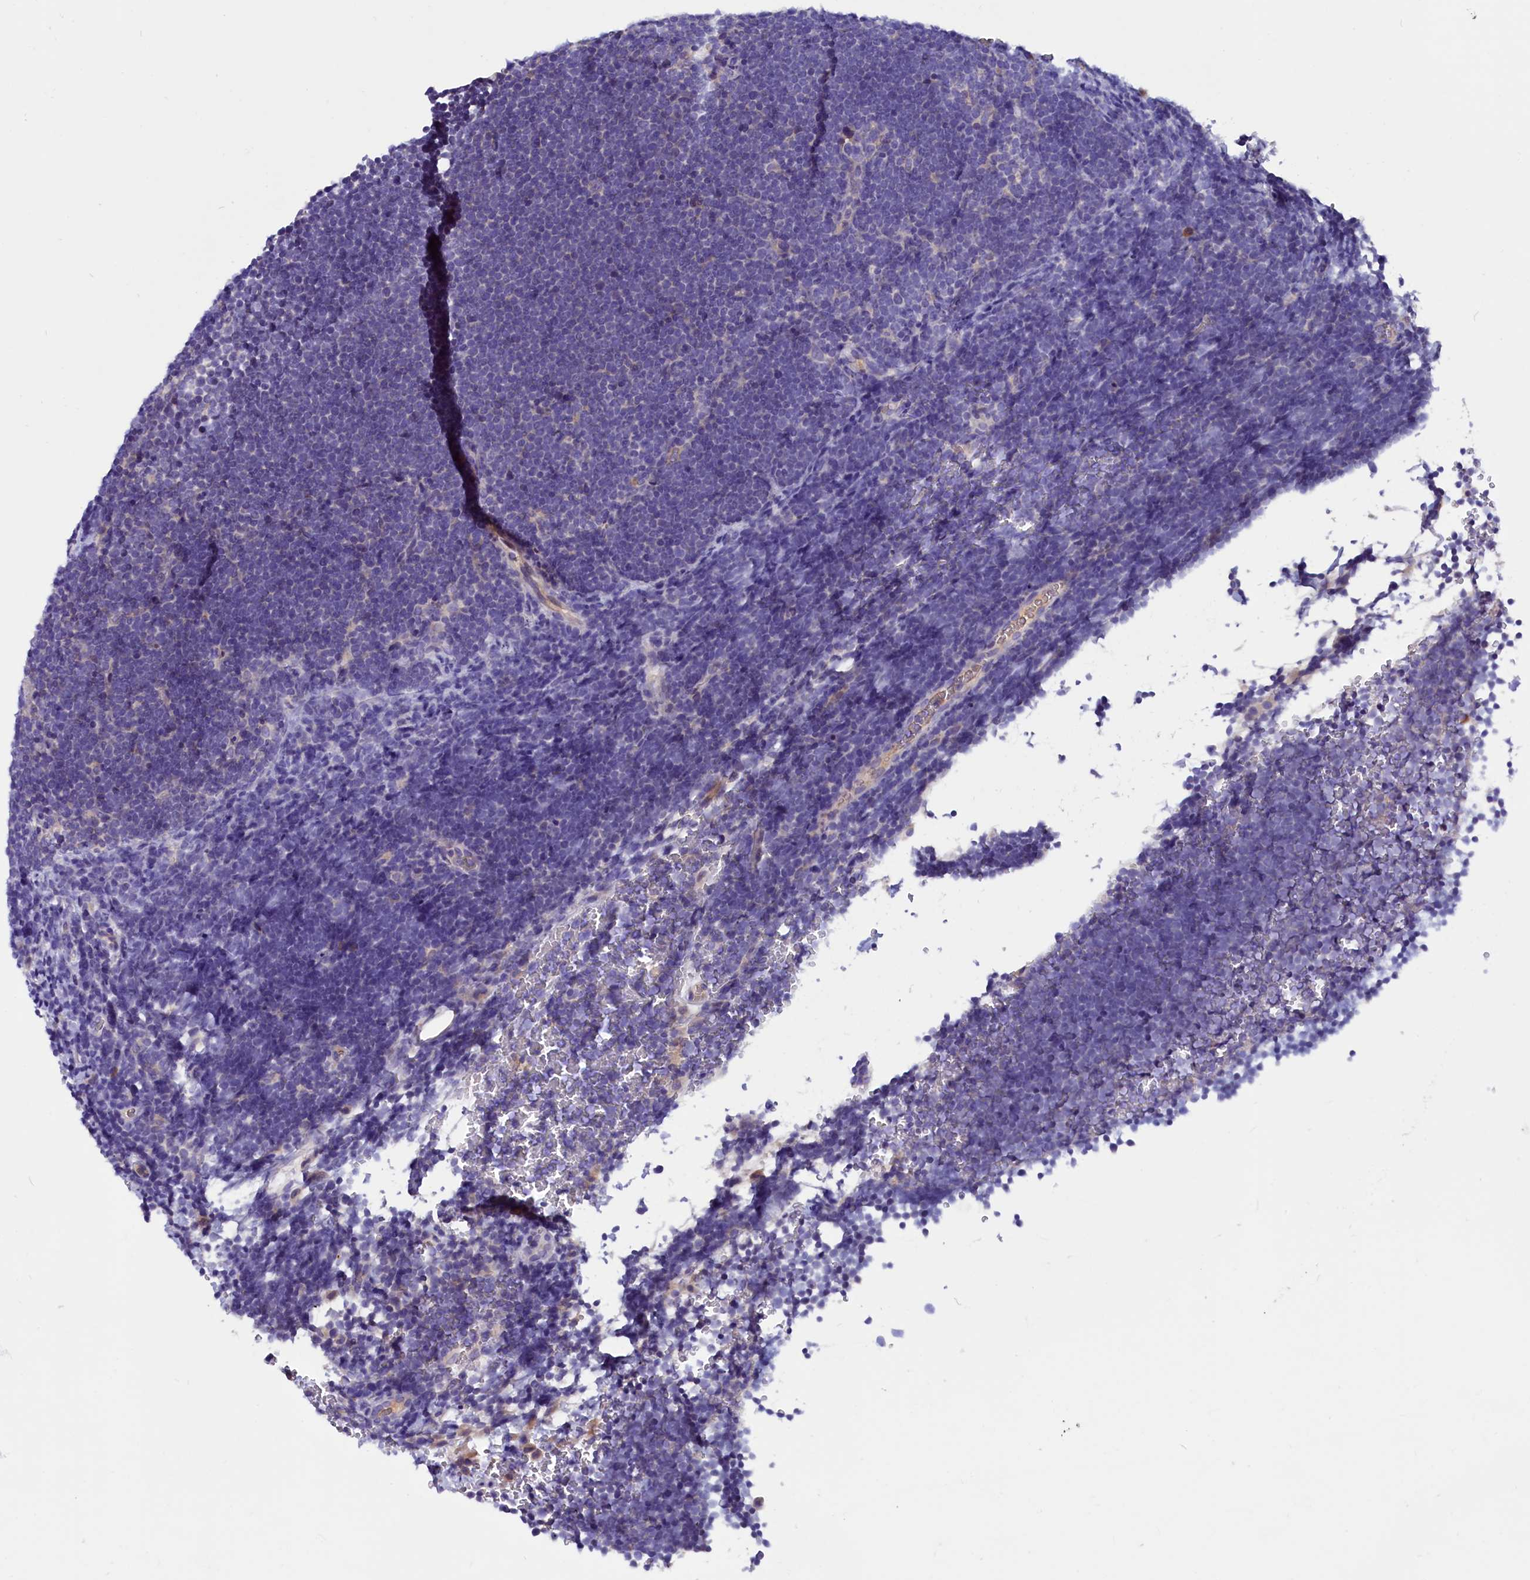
{"staining": {"intensity": "negative", "quantity": "none", "location": "none"}, "tissue": "lymphoma", "cell_type": "Tumor cells", "image_type": "cancer", "snomed": [{"axis": "morphology", "description": "Malignant lymphoma, non-Hodgkin's type, High grade"}, {"axis": "topography", "description": "Lymph node"}], "caption": "Malignant lymphoma, non-Hodgkin's type (high-grade) stained for a protein using IHC reveals no positivity tumor cells.", "gene": "CCBE1", "patient": {"sex": "male", "age": 13}}